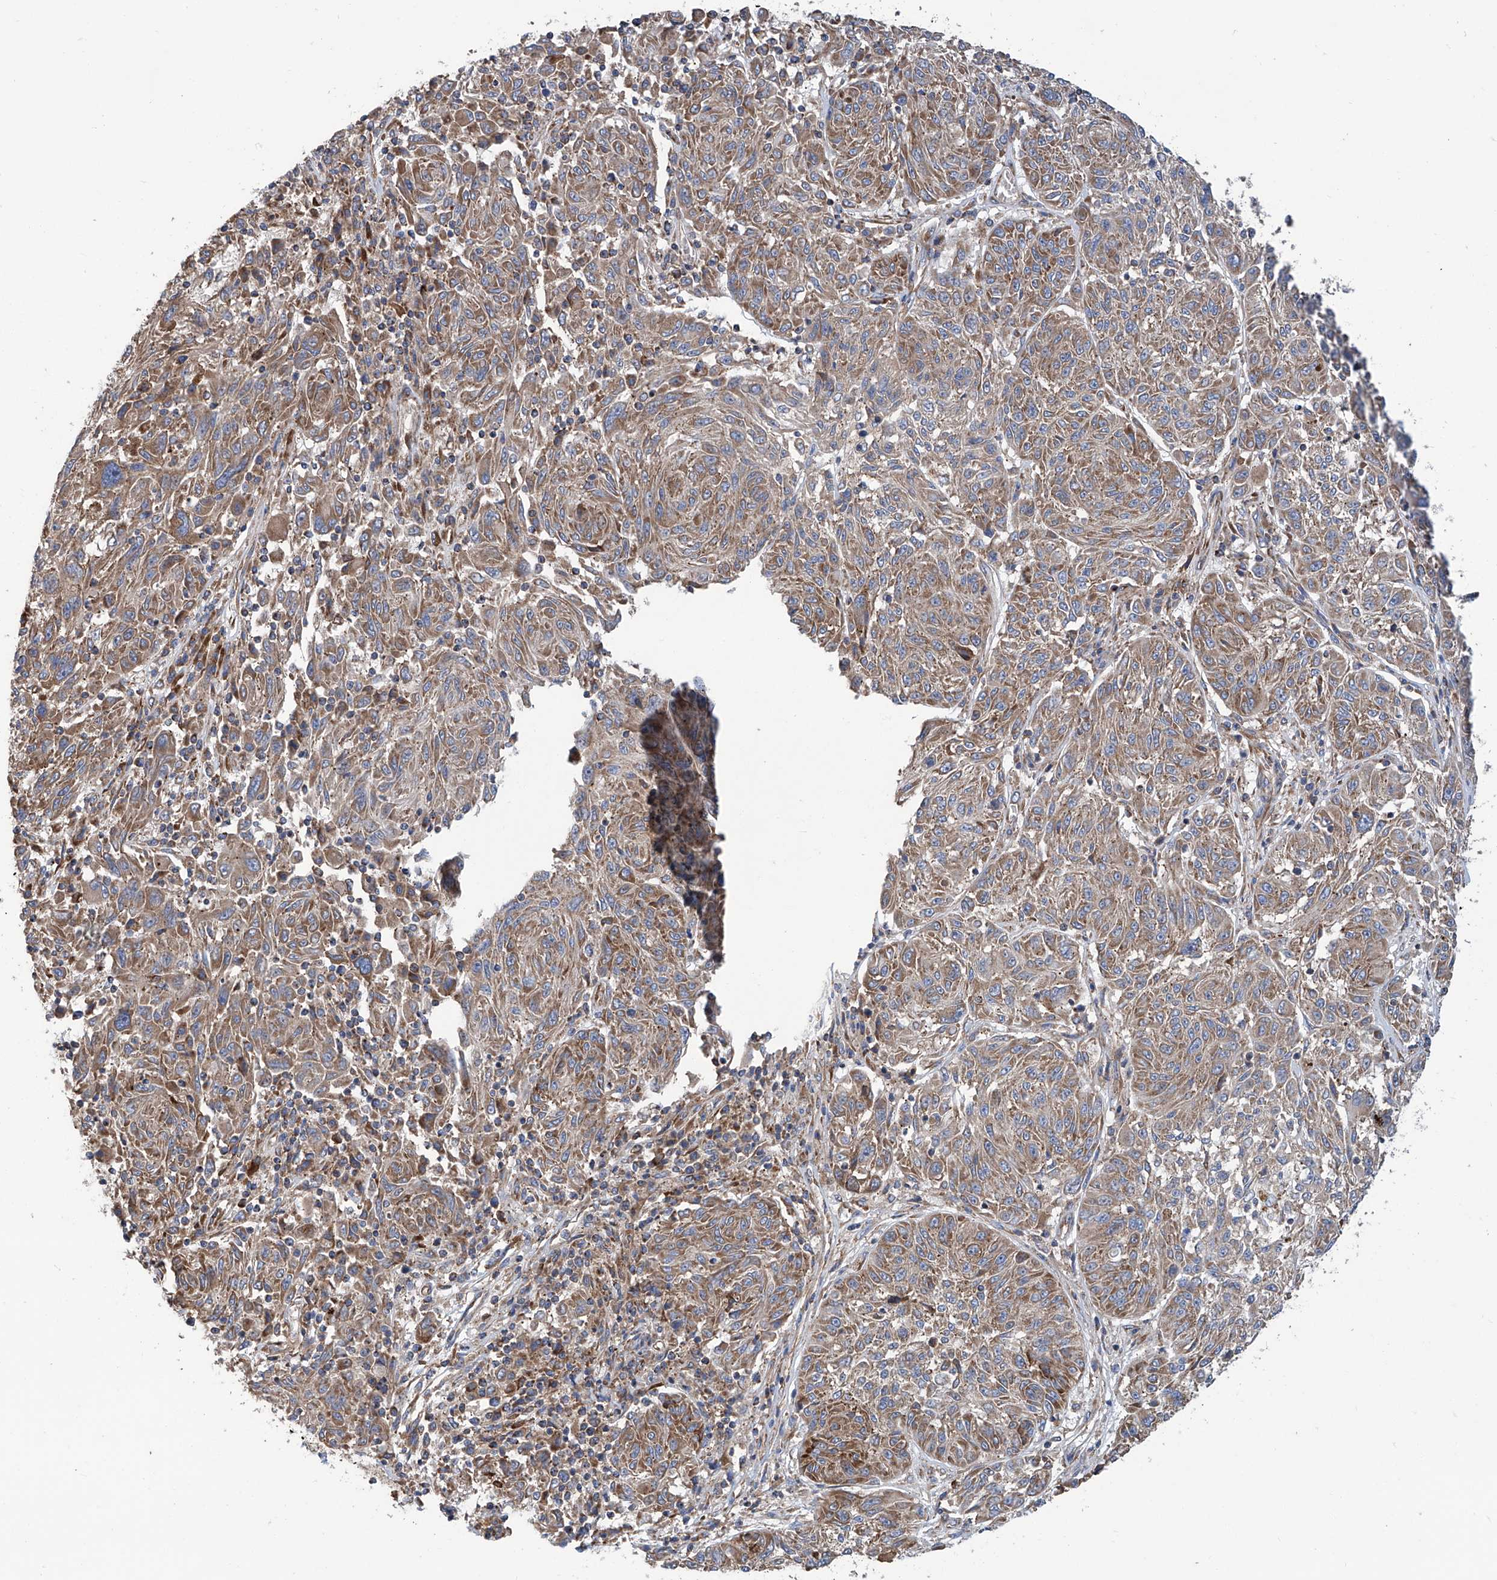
{"staining": {"intensity": "moderate", "quantity": ">75%", "location": "cytoplasmic/membranous"}, "tissue": "melanoma", "cell_type": "Tumor cells", "image_type": "cancer", "snomed": [{"axis": "morphology", "description": "Malignant melanoma, NOS"}, {"axis": "topography", "description": "Skin"}], "caption": "A medium amount of moderate cytoplasmic/membranous staining is present in approximately >75% of tumor cells in melanoma tissue.", "gene": "SENP2", "patient": {"sex": "male", "age": 53}}